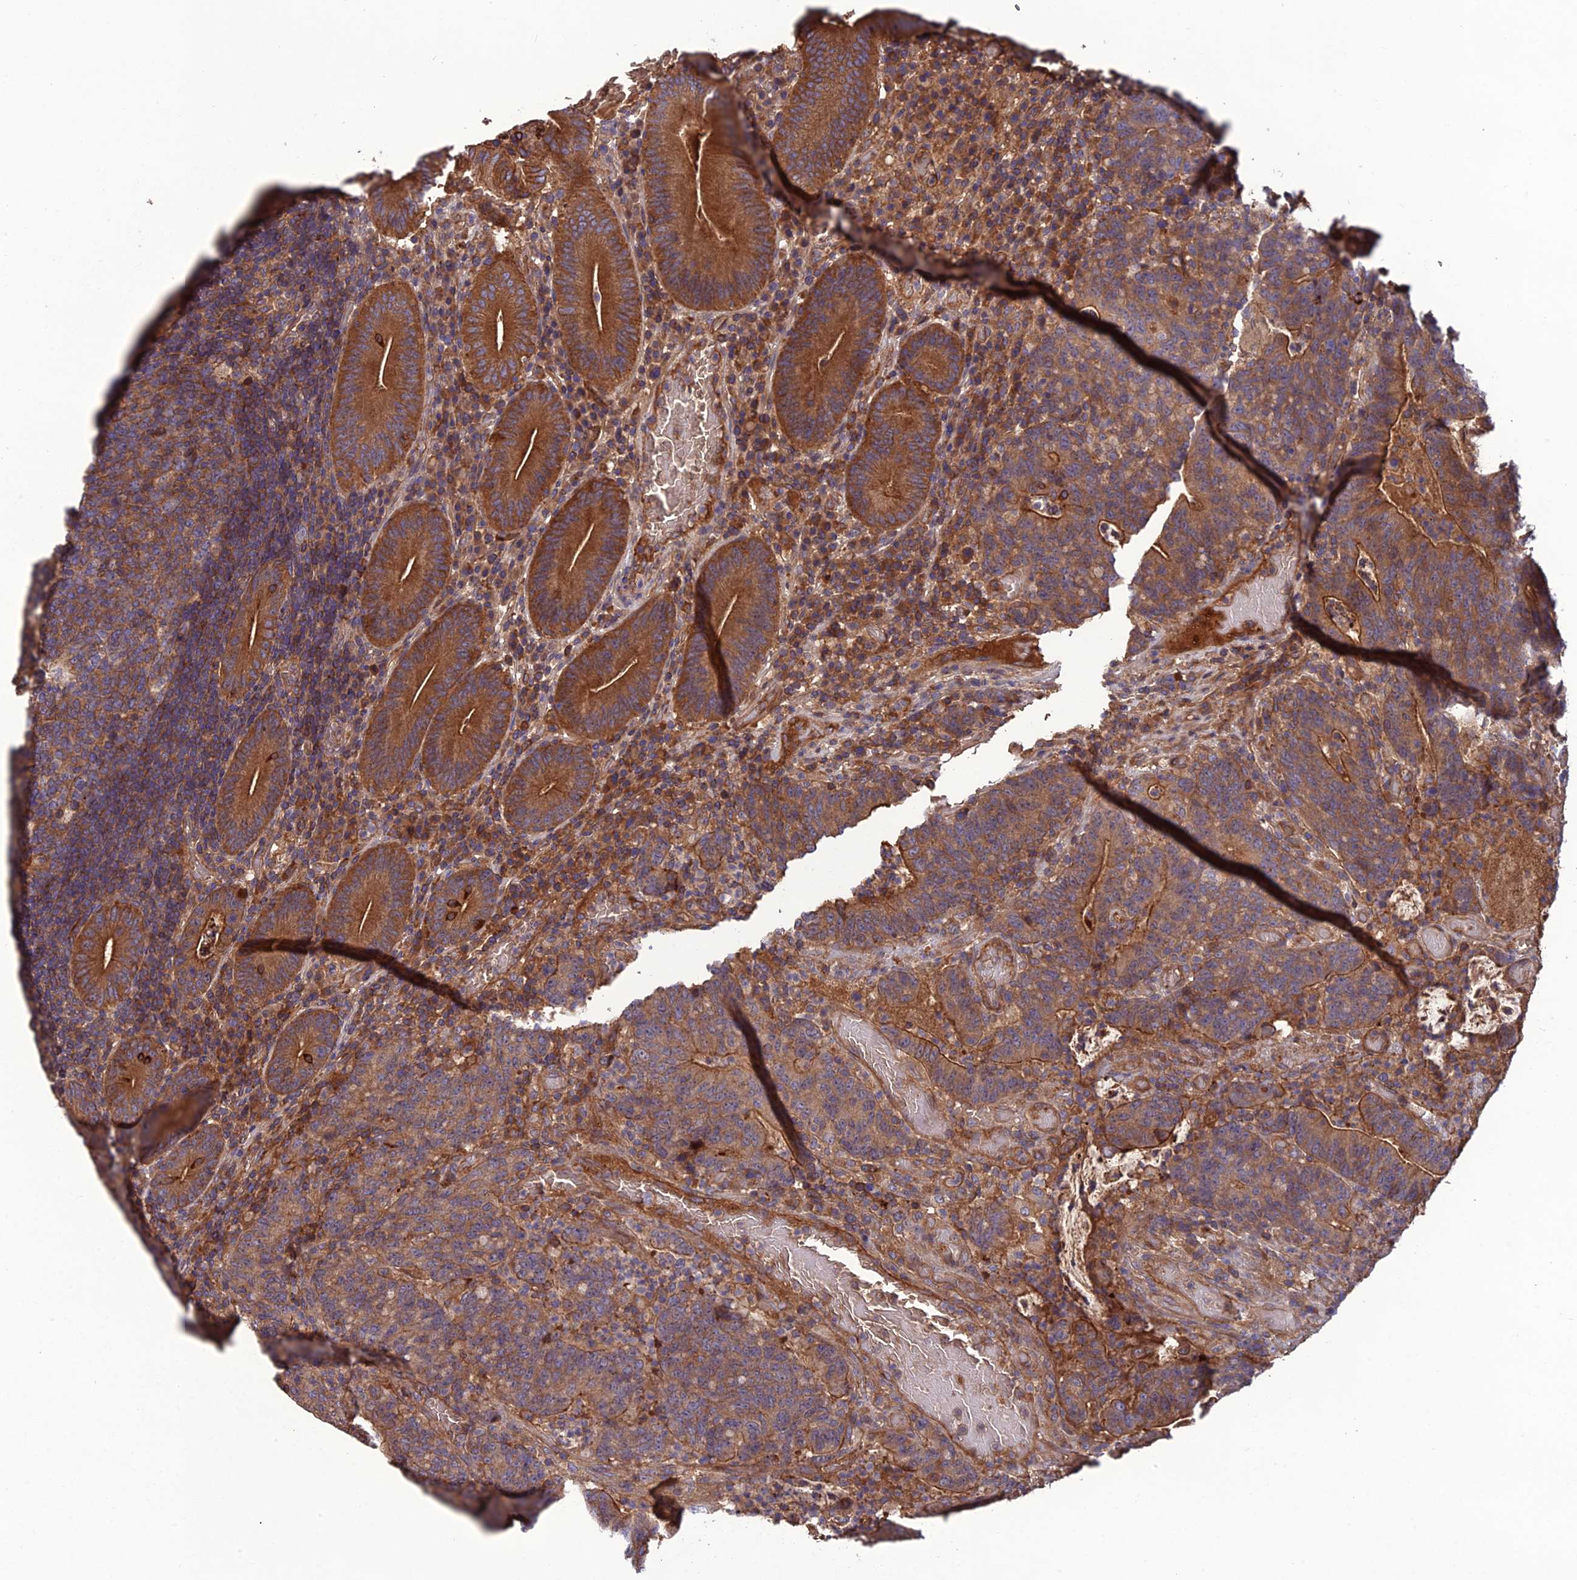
{"staining": {"intensity": "moderate", "quantity": ">75%", "location": "cytoplasmic/membranous"}, "tissue": "colorectal cancer", "cell_type": "Tumor cells", "image_type": "cancer", "snomed": [{"axis": "morphology", "description": "Normal tissue, NOS"}, {"axis": "morphology", "description": "Adenocarcinoma, NOS"}, {"axis": "topography", "description": "Colon"}], "caption": "Immunohistochemical staining of human adenocarcinoma (colorectal) shows medium levels of moderate cytoplasmic/membranous protein positivity in about >75% of tumor cells.", "gene": "GALR2", "patient": {"sex": "female", "age": 75}}